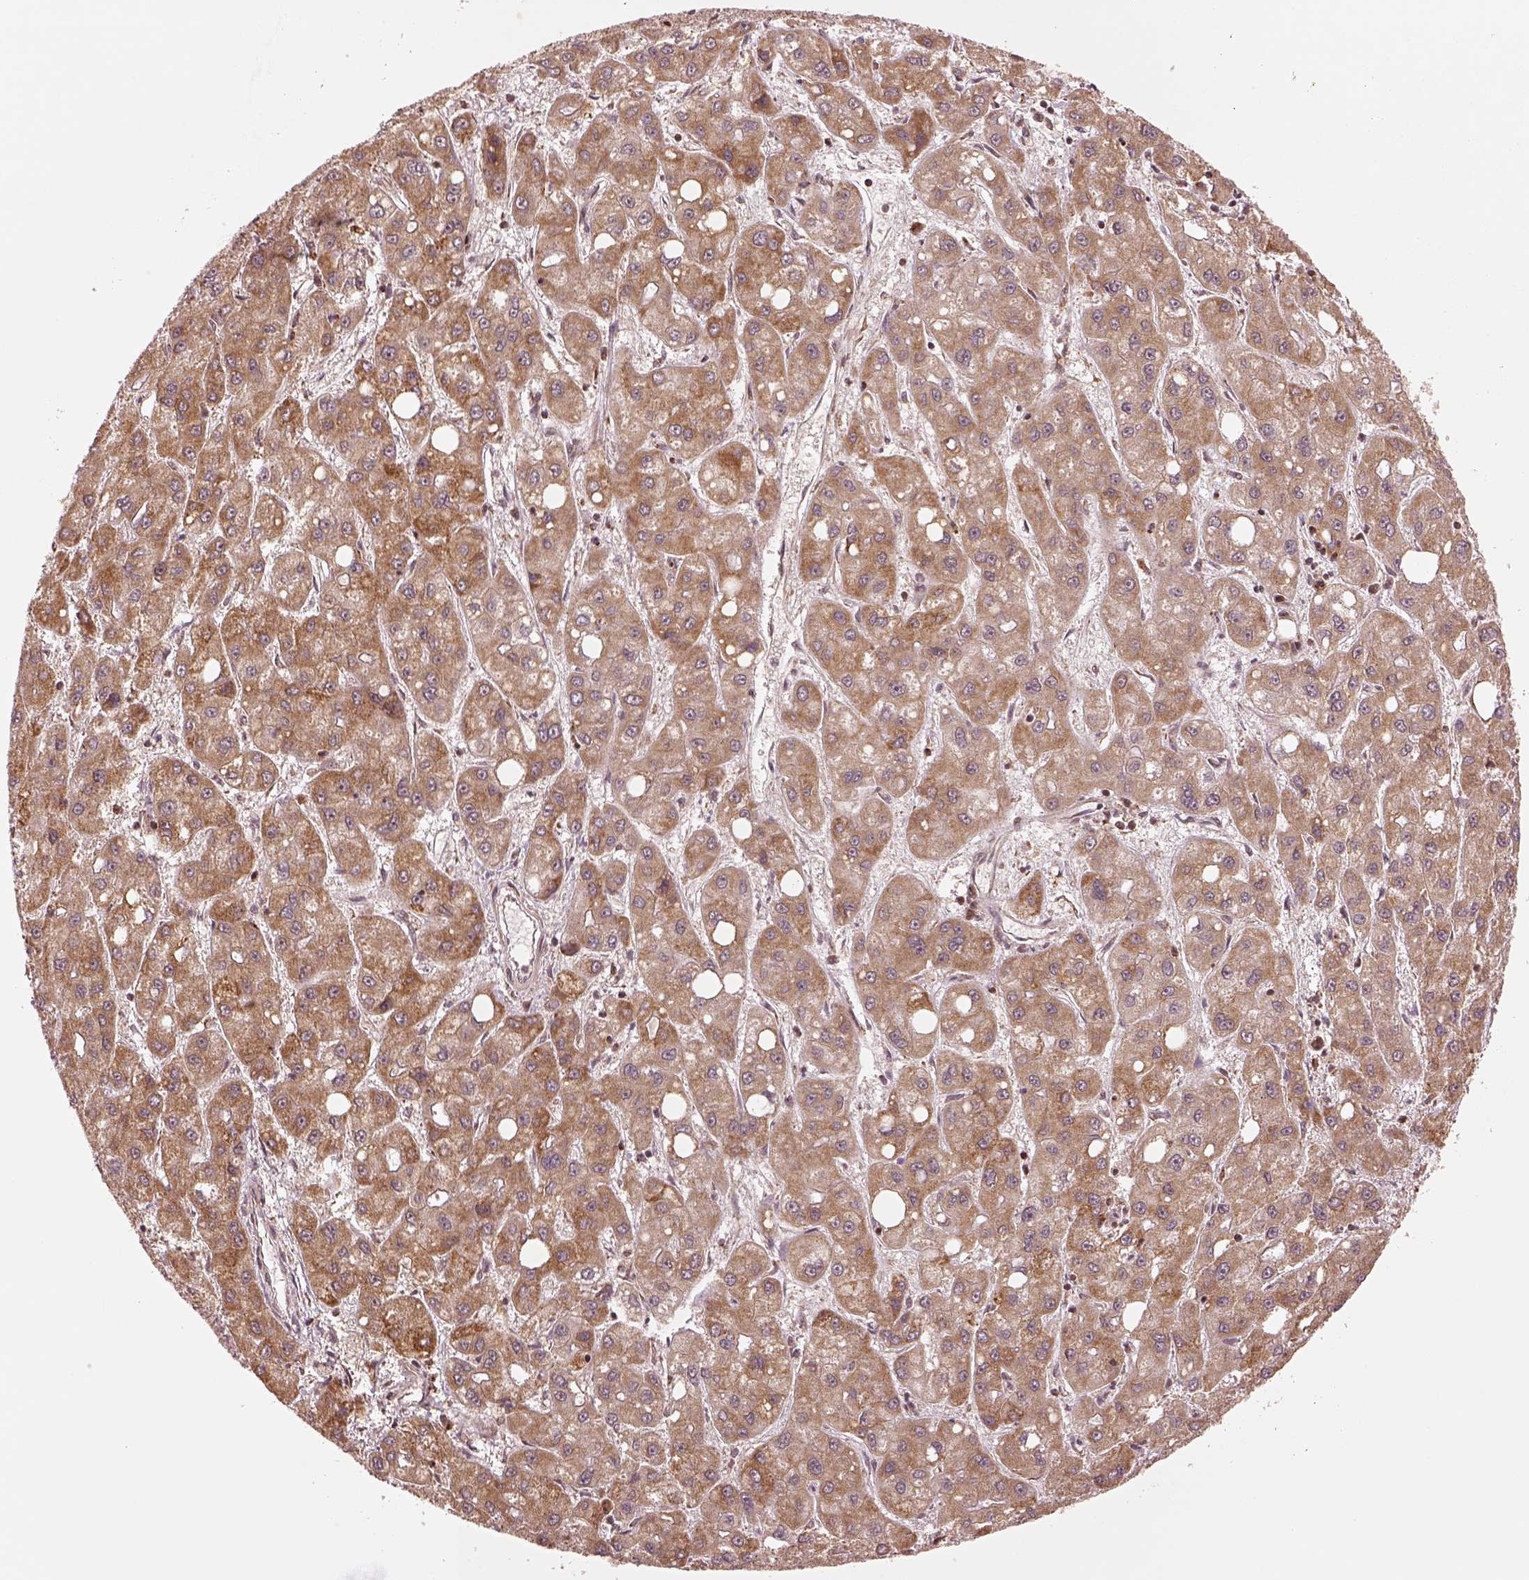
{"staining": {"intensity": "moderate", "quantity": ">75%", "location": "cytoplasmic/membranous"}, "tissue": "liver cancer", "cell_type": "Tumor cells", "image_type": "cancer", "snomed": [{"axis": "morphology", "description": "Carcinoma, Hepatocellular, NOS"}, {"axis": "topography", "description": "Liver"}], "caption": "Liver hepatocellular carcinoma was stained to show a protein in brown. There is medium levels of moderate cytoplasmic/membranous staining in approximately >75% of tumor cells.", "gene": "SEL1L3", "patient": {"sex": "male", "age": 73}}